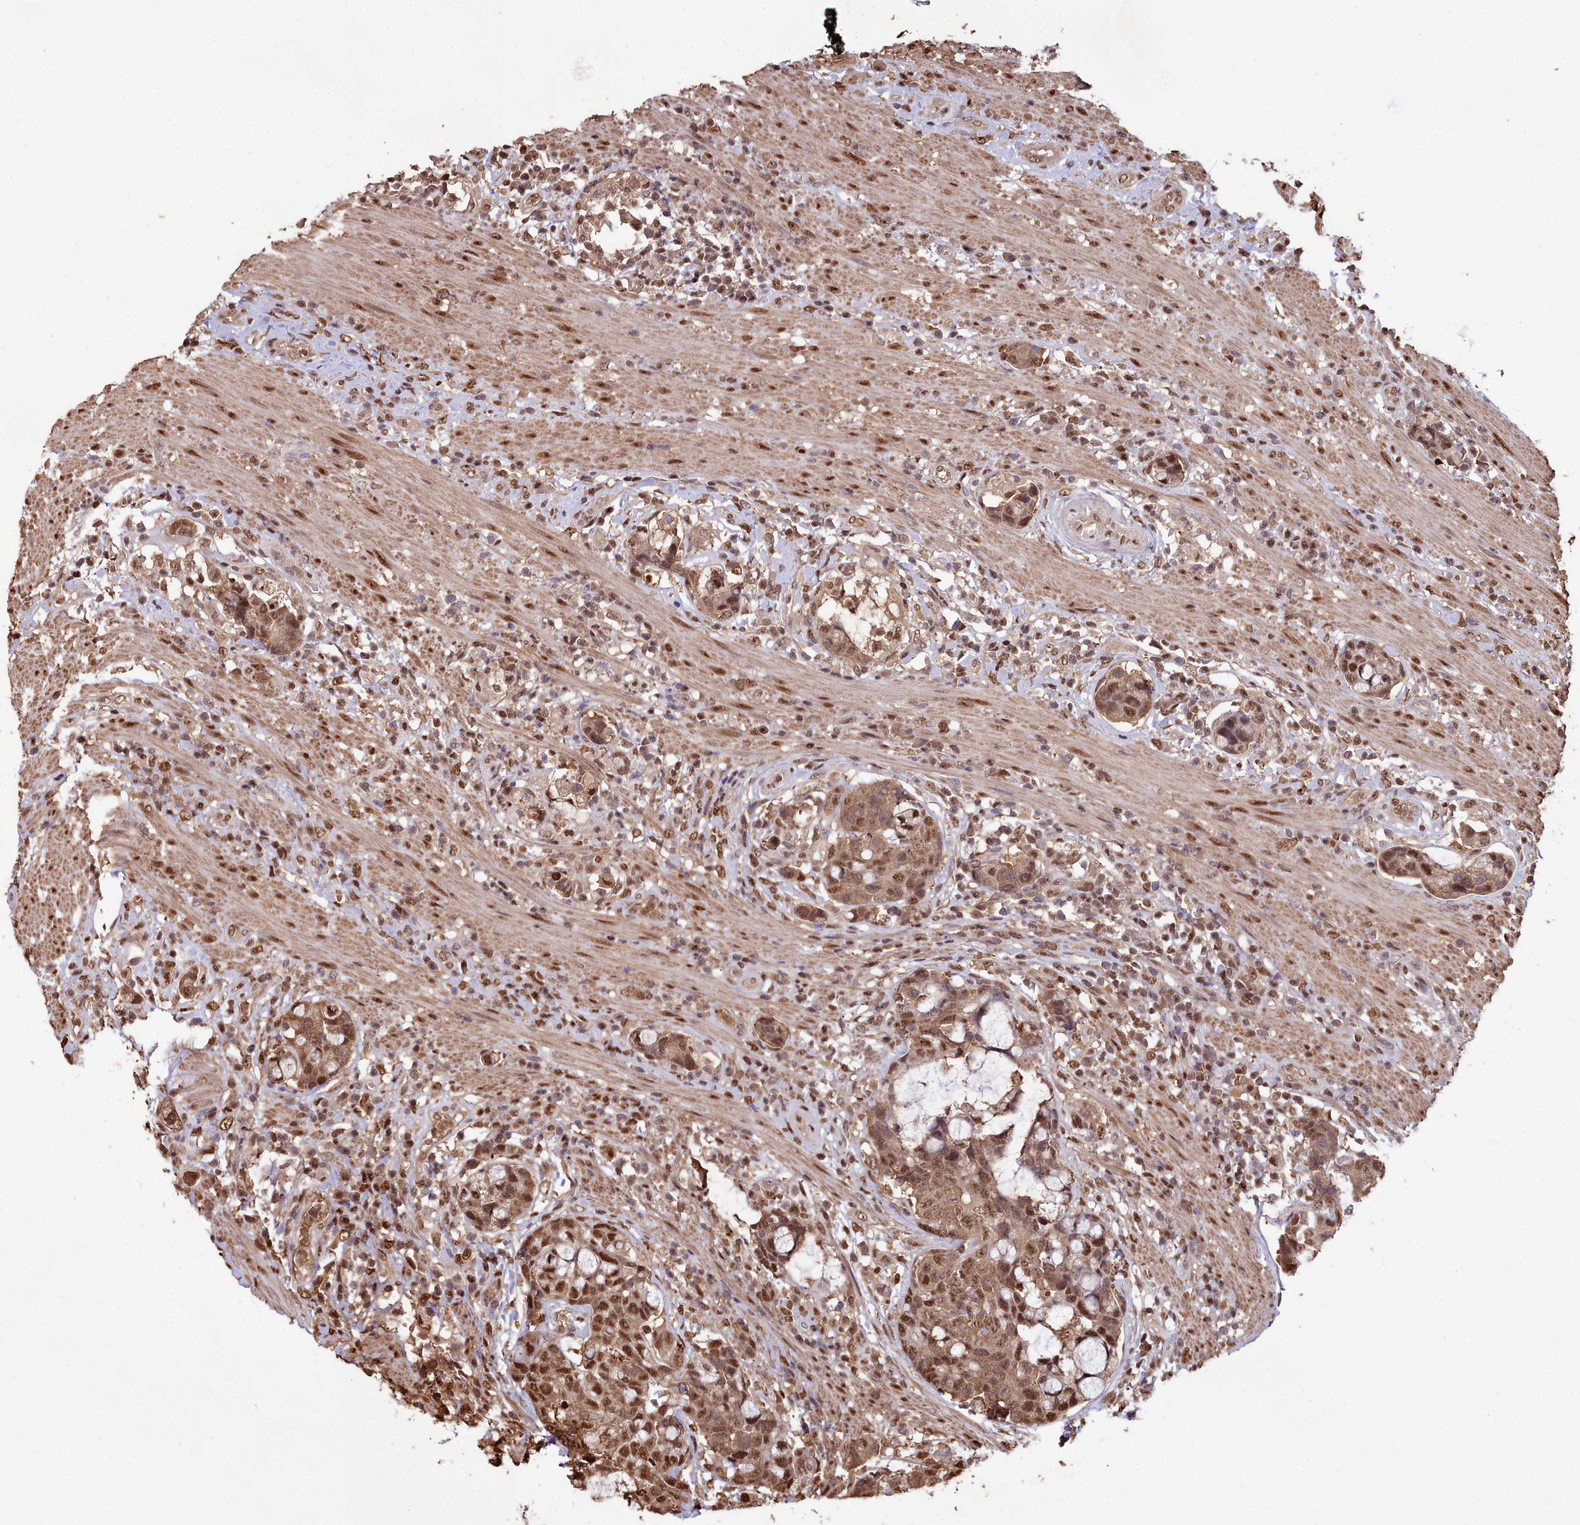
{"staining": {"intensity": "moderate", "quantity": ">75%", "location": "cytoplasmic/membranous,nuclear"}, "tissue": "colorectal cancer", "cell_type": "Tumor cells", "image_type": "cancer", "snomed": [{"axis": "morphology", "description": "Adenocarcinoma, NOS"}, {"axis": "topography", "description": "Colon"}], "caption": "Brown immunohistochemical staining in human colorectal cancer (adenocarcinoma) demonstrates moderate cytoplasmic/membranous and nuclear staining in approximately >75% of tumor cells.", "gene": "GAPDH", "patient": {"sex": "female", "age": 82}}